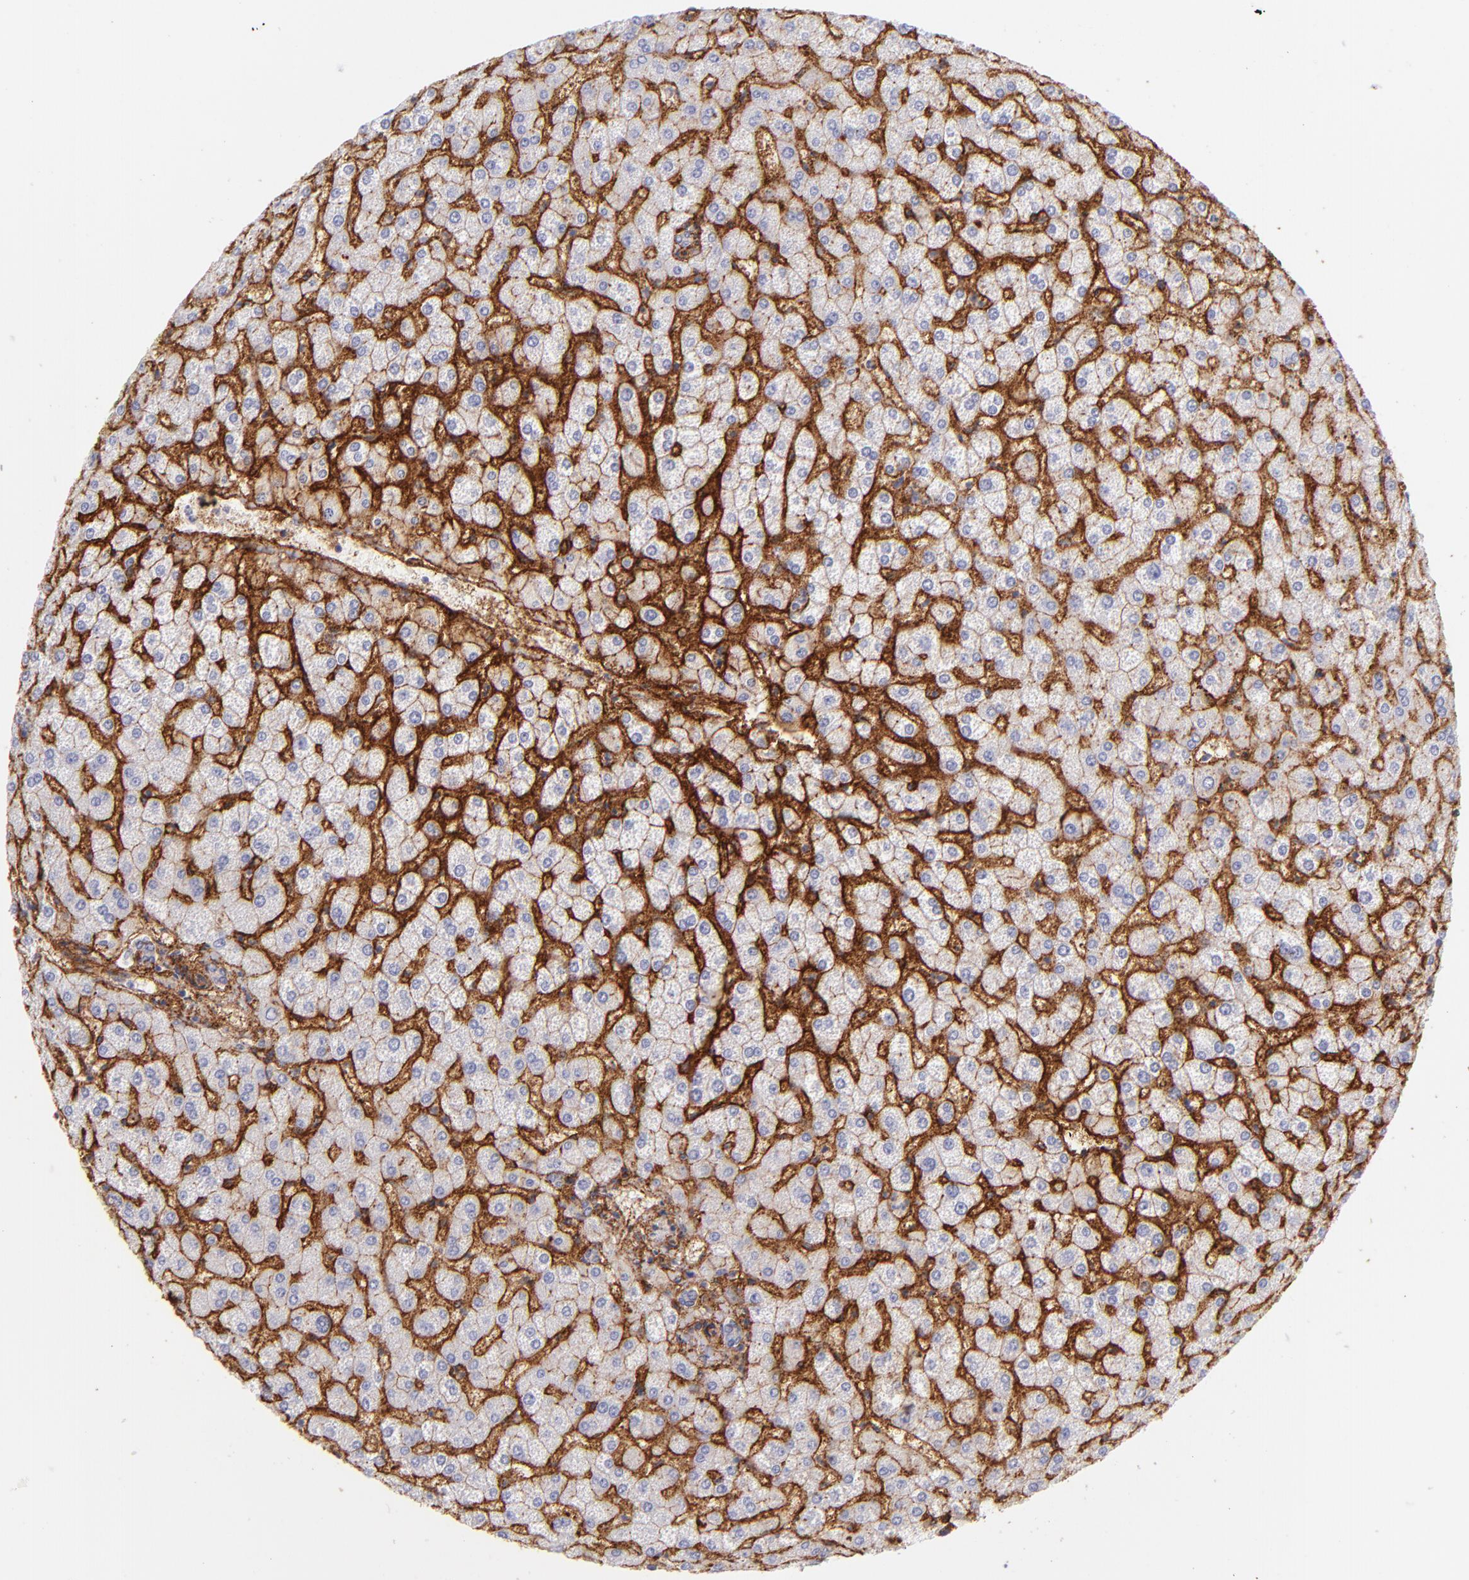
{"staining": {"intensity": "negative", "quantity": "none", "location": "none"}, "tissue": "liver", "cell_type": "Cholangiocytes", "image_type": "normal", "snomed": [{"axis": "morphology", "description": "Normal tissue, NOS"}, {"axis": "topography", "description": "Liver"}], "caption": "Immunohistochemical staining of benign human liver displays no significant positivity in cholangiocytes. Brightfield microscopy of immunohistochemistry stained with DAB (brown) and hematoxylin (blue), captured at high magnification.", "gene": "CD81", "patient": {"sex": "female", "age": 32}}